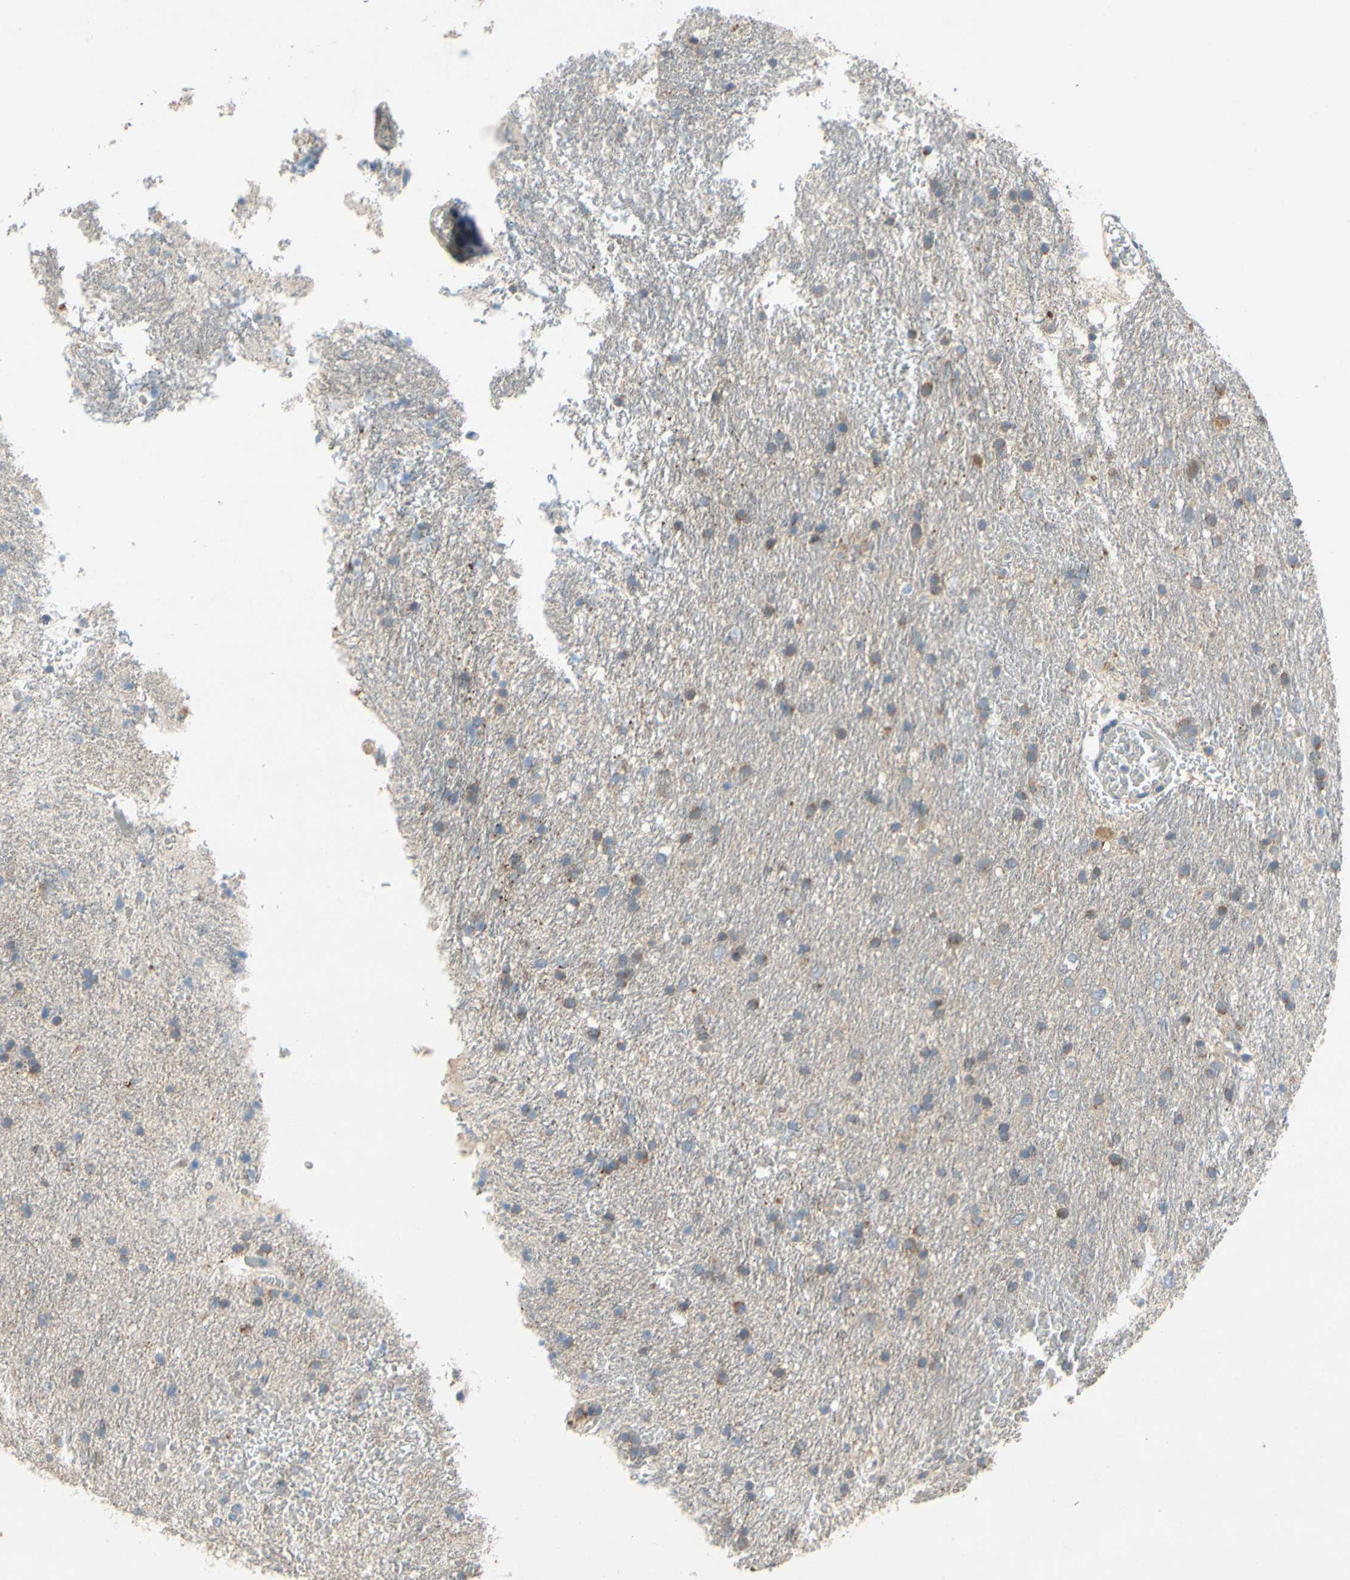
{"staining": {"intensity": "weak", "quantity": ">75%", "location": "cytoplasmic/membranous"}, "tissue": "glioma", "cell_type": "Tumor cells", "image_type": "cancer", "snomed": [{"axis": "morphology", "description": "Glioma, malignant, Low grade"}, {"axis": "topography", "description": "Brain"}], "caption": "This micrograph demonstrates immunohistochemistry (IHC) staining of human glioma, with low weak cytoplasmic/membranous expression in approximately >75% of tumor cells.", "gene": "KLHDC8B", "patient": {"sex": "male", "age": 77}}